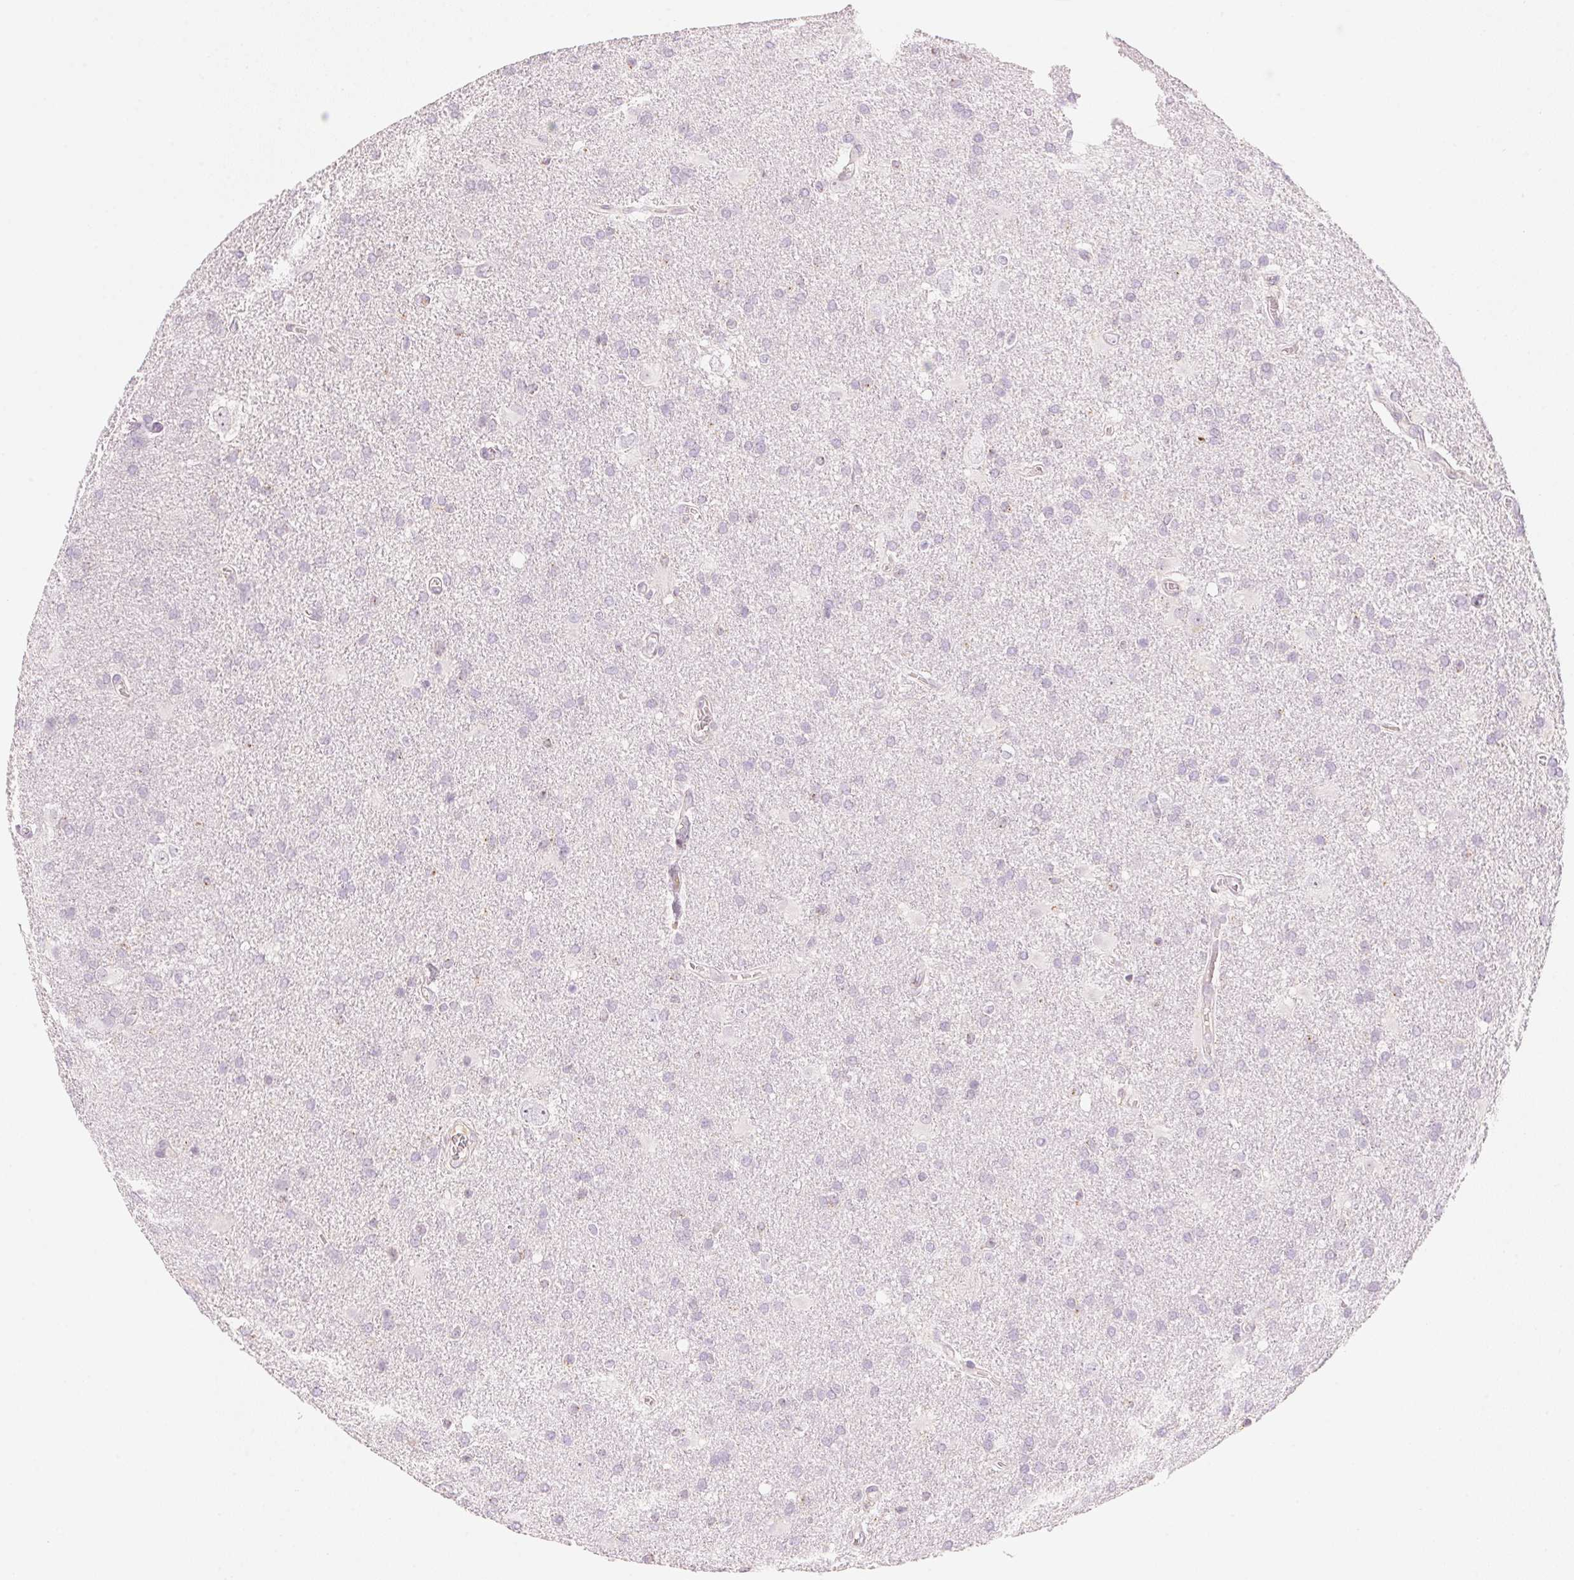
{"staining": {"intensity": "negative", "quantity": "none", "location": "none"}, "tissue": "glioma", "cell_type": "Tumor cells", "image_type": "cancer", "snomed": [{"axis": "morphology", "description": "Glioma, malignant, Low grade"}, {"axis": "topography", "description": "Brain"}], "caption": "The image exhibits no staining of tumor cells in low-grade glioma (malignant).", "gene": "HOXB13", "patient": {"sex": "male", "age": 66}}